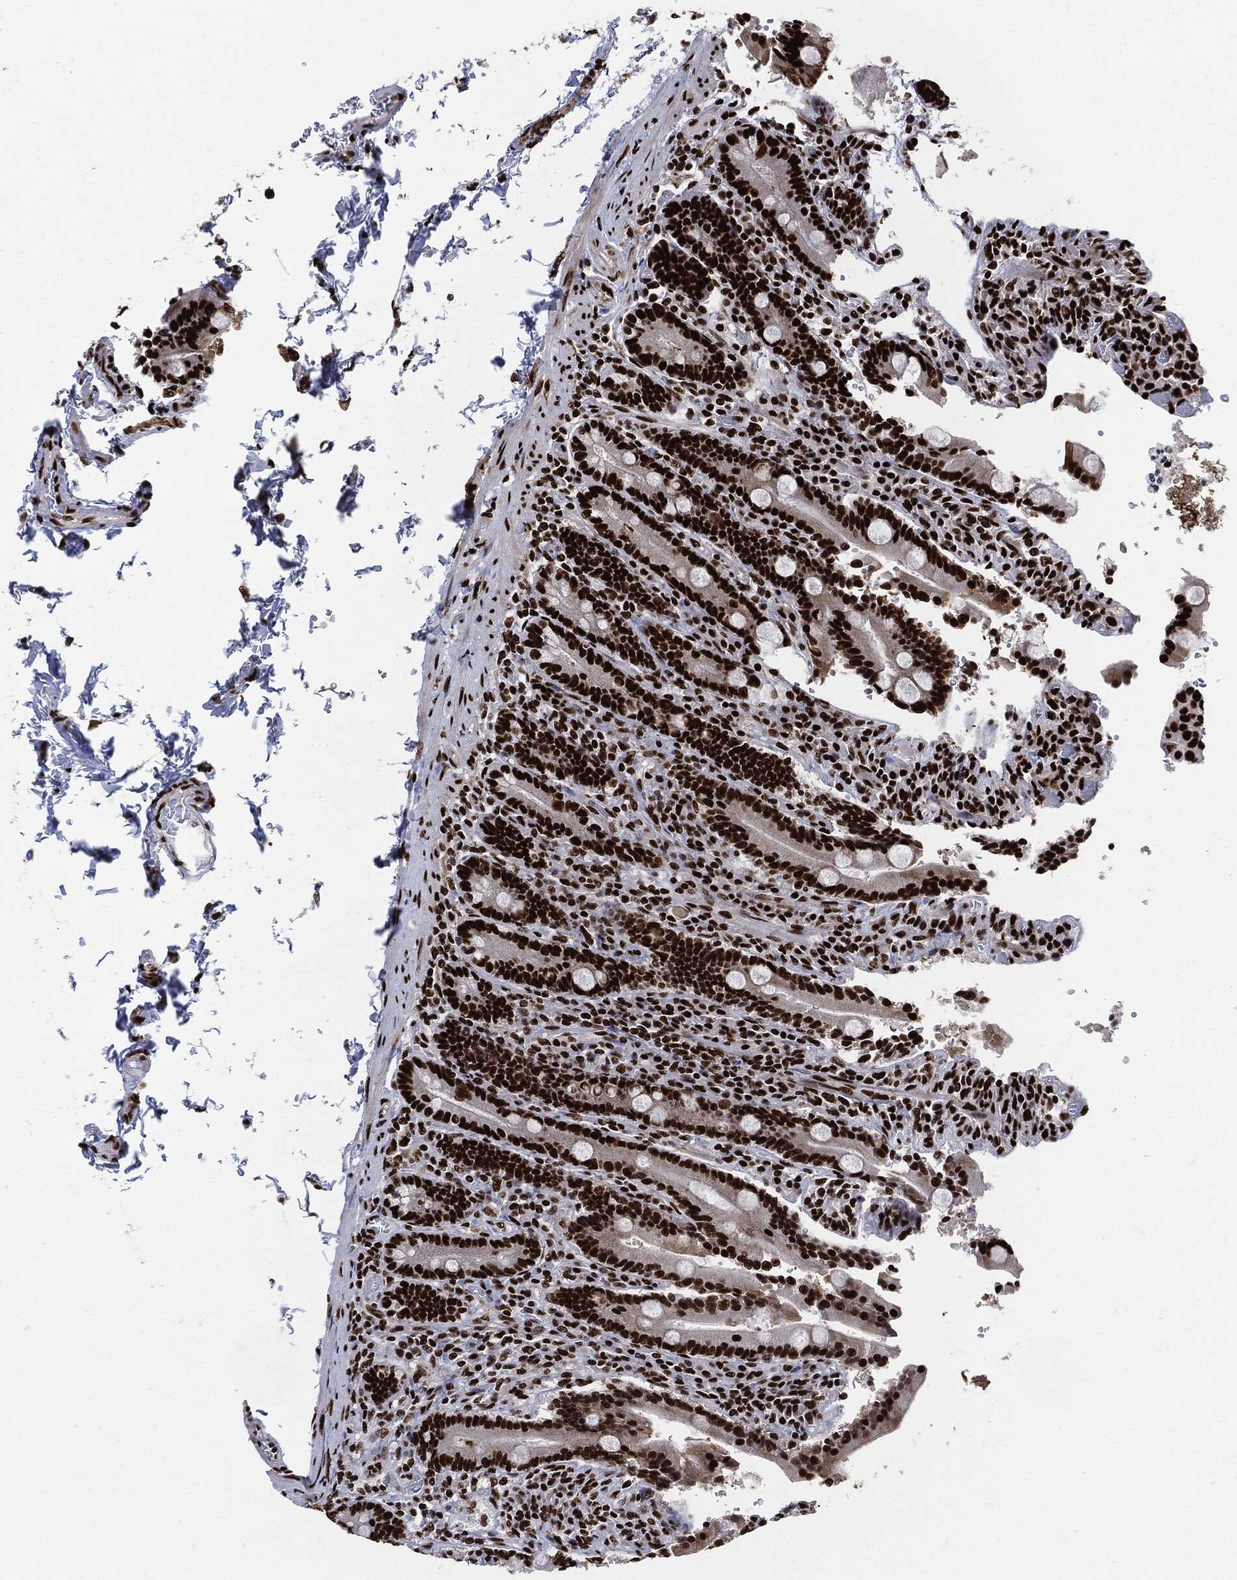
{"staining": {"intensity": "strong", "quantity": ">75%", "location": "nuclear"}, "tissue": "duodenum", "cell_type": "Glandular cells", "image_type": "normal", "snomed": [{"axis": "morphology", "description": "Normal tissue, NOS"}, {"axis": "topography", "description": "Duodenum"}], "caption": "Strong nuclear expression is seen in about >75% of glandular cells in benign duodenum.", "gene": "RECQL", "patient": {"sex": "female", "age": 62}}